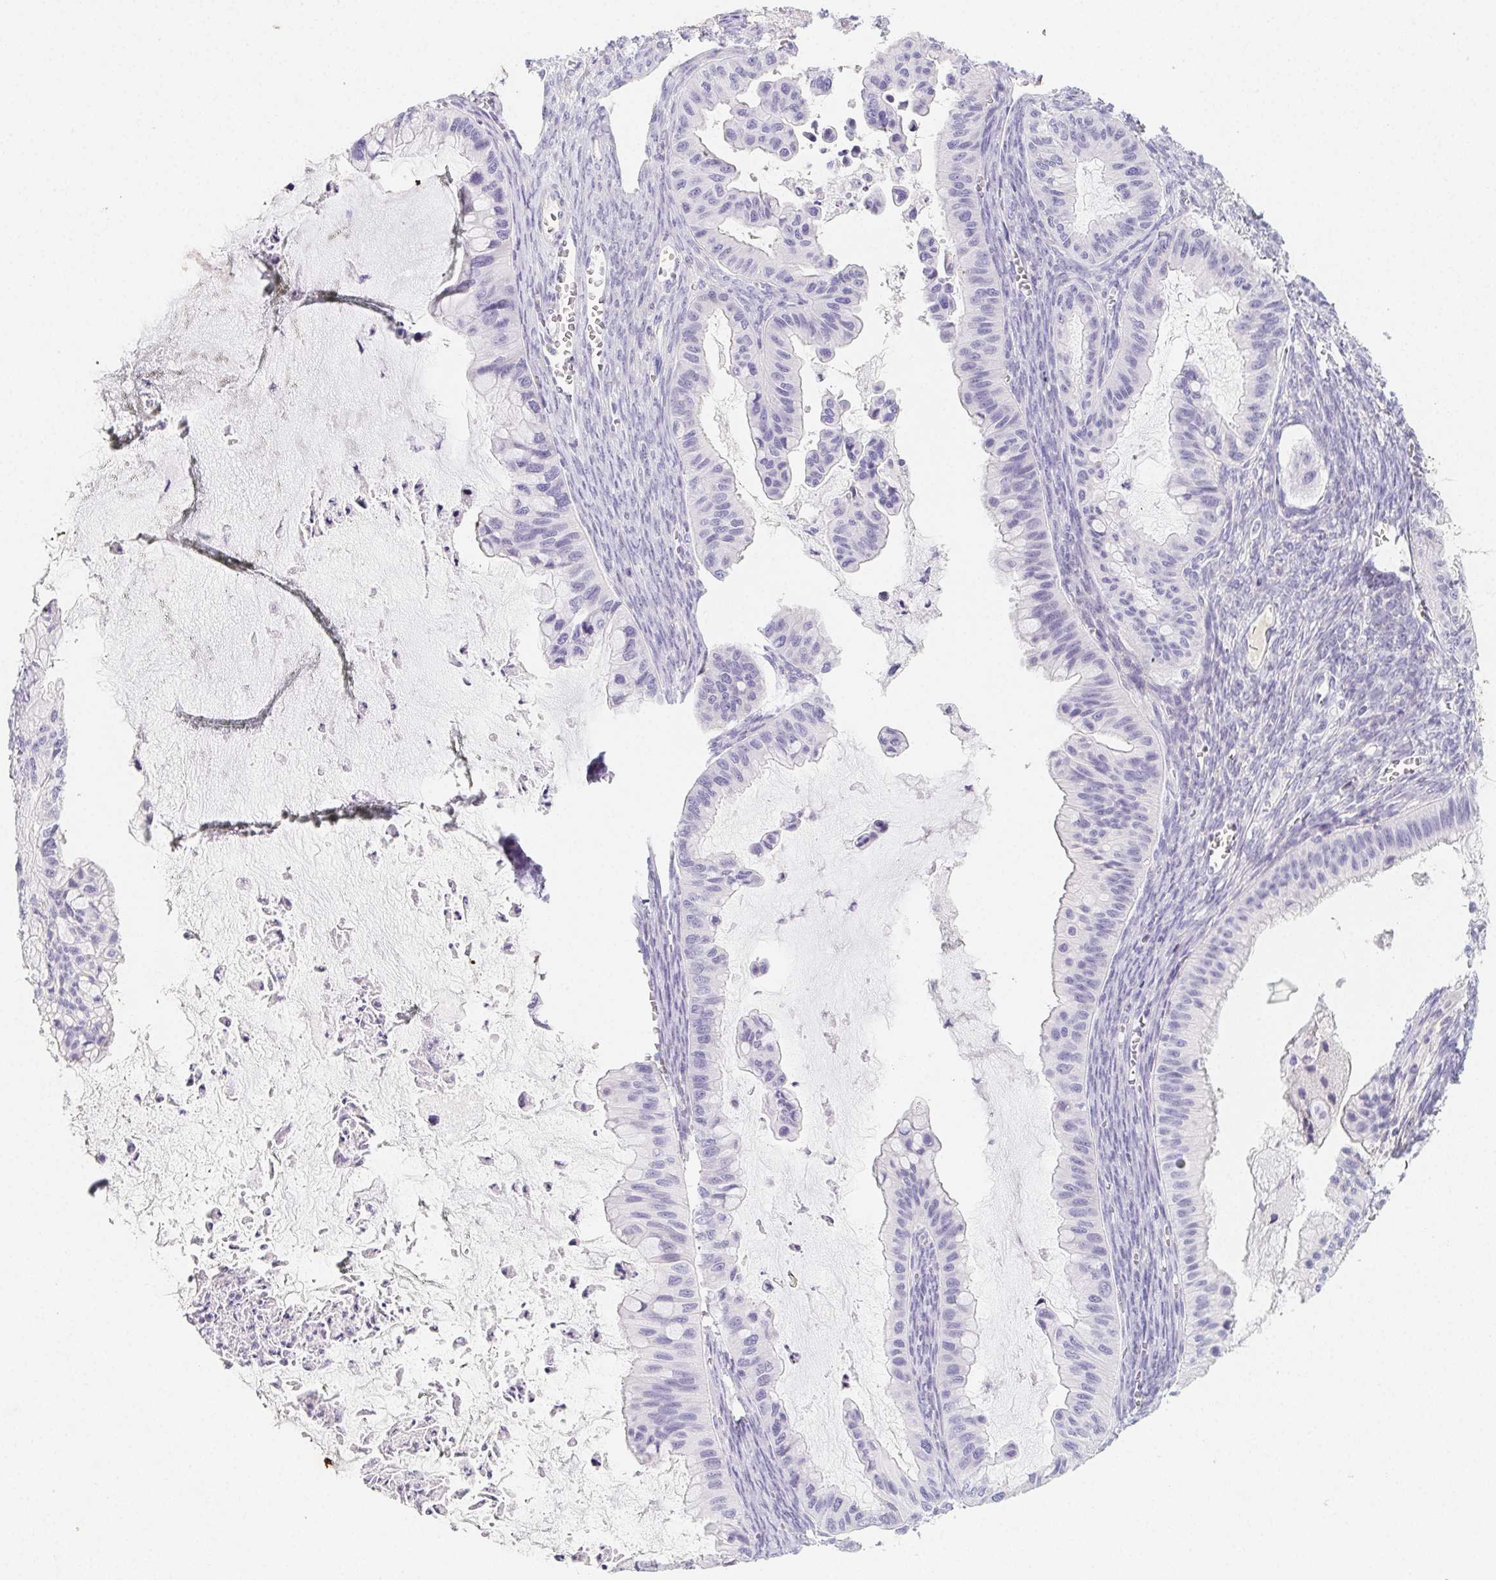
{"staining": {"intensity": "negative", "quantity": "none", "location": "none"}, "tissue": "ovarian cancer", "cell_type": "Tumor cells", "image_type": "cancer", "snomed": [{"axis": "morphology", "description": "Cystadenocarcinoma, mucinous, NOS"}, {"axis": "topography", "description": "Ovary"}], "caption": "IHC histopathology image of neoplastic tissue: ovarian mucinous cystadenocarcinoma stained with DAB exhibits no significant protein expression in tumor cells. (Stains: DAB immunohistochemistry with hematoxylin counter stain, Microscopy: brightfield microscopy at high magnification).", "gene": "ITIH2", "patient": {"sex": "female", "age": 72}}